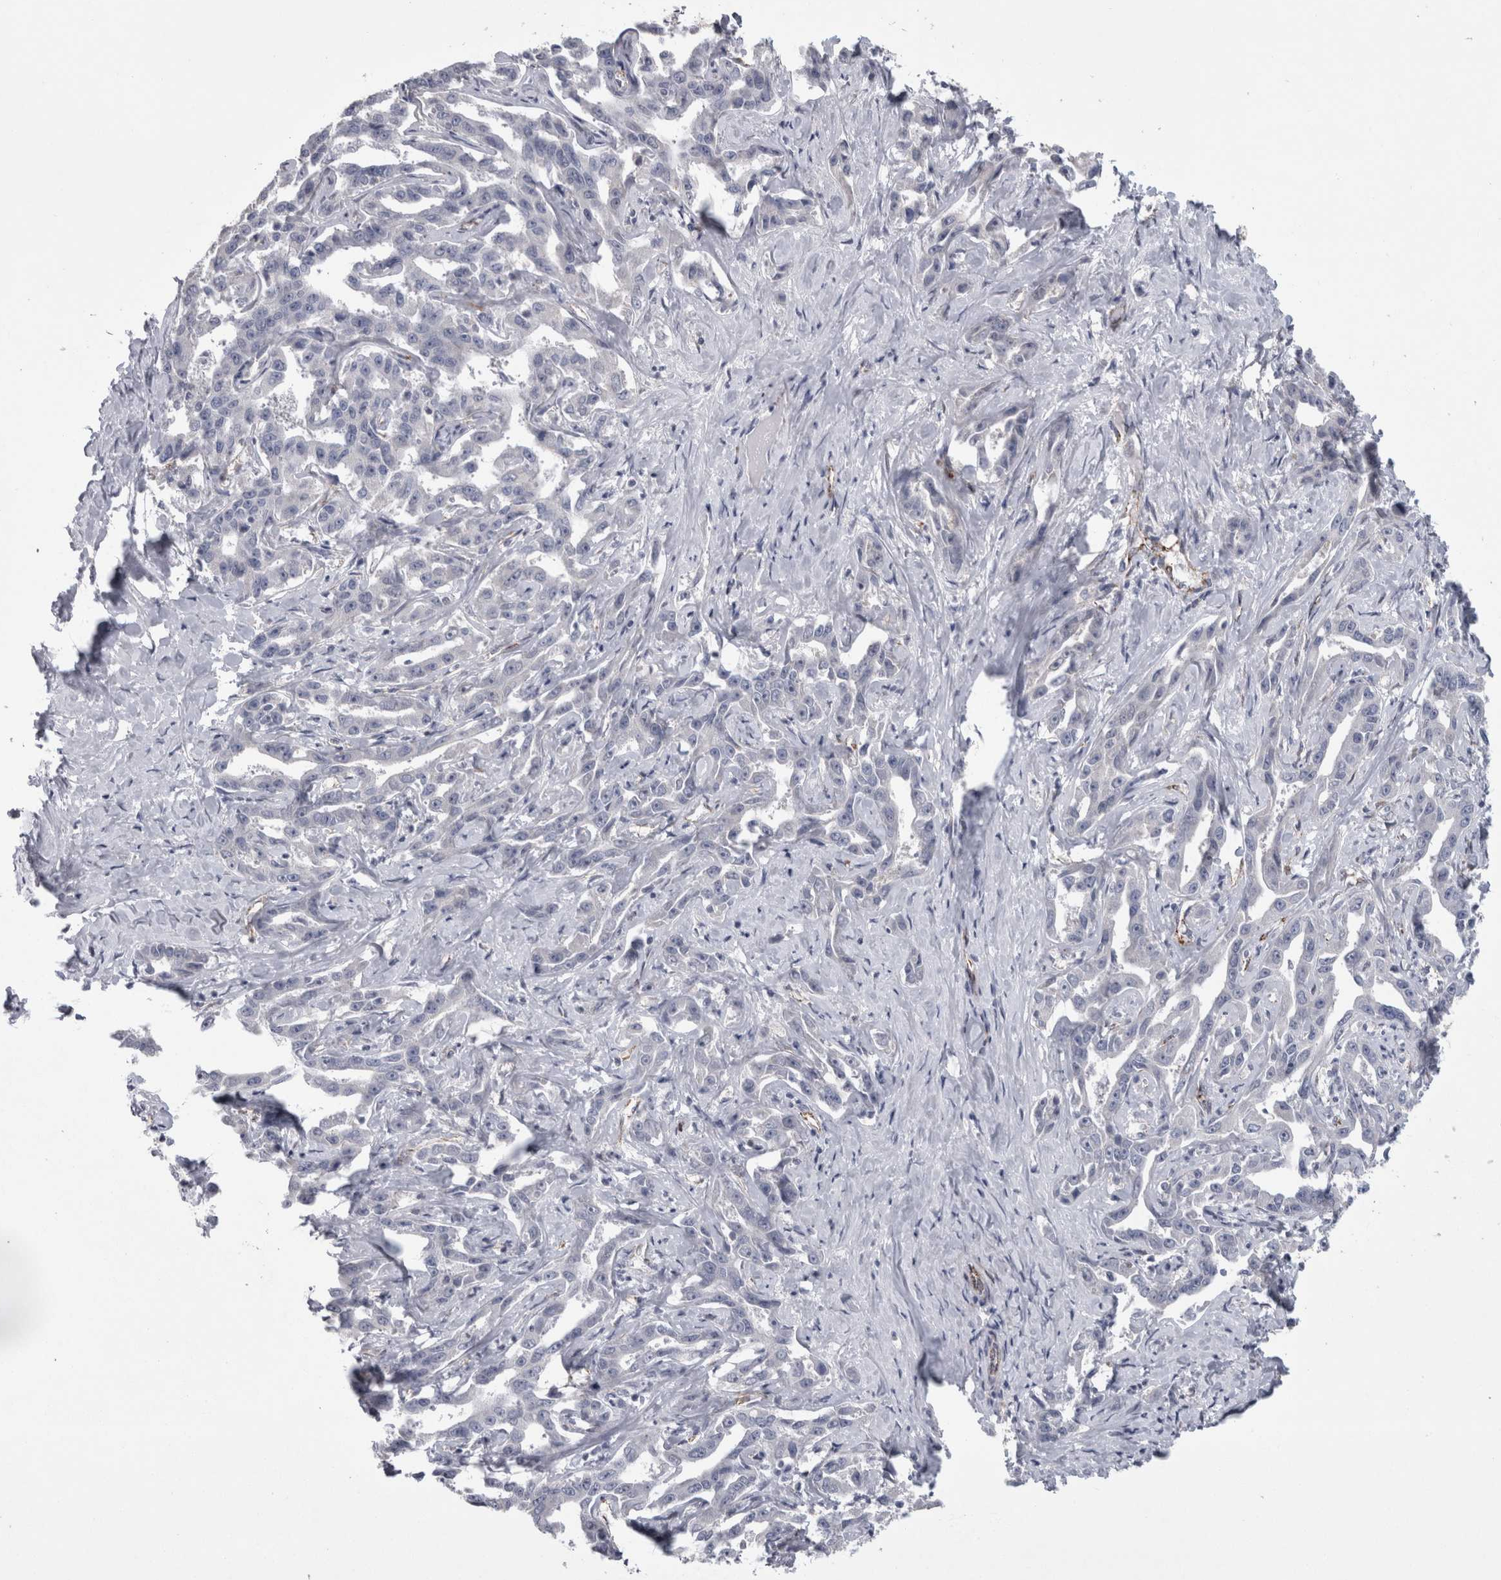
{"staining": {"intensity": "negative", "quantity": "none", "location": "none"}, "tissue": "liver cancer", "cell_type": "Tumor cells", "image_type": "cancer", "snomed": [{"axis": "morphology", "description": "Cholangiocarcinoma"}, {"axis": "topography", "description": "Liver"}], "caption": "There is no significant expression in tumor cells of cholangiocarcinoma (liver).", "gene": "ACOT7", "patient": {"sex": "male", "age": 59}}